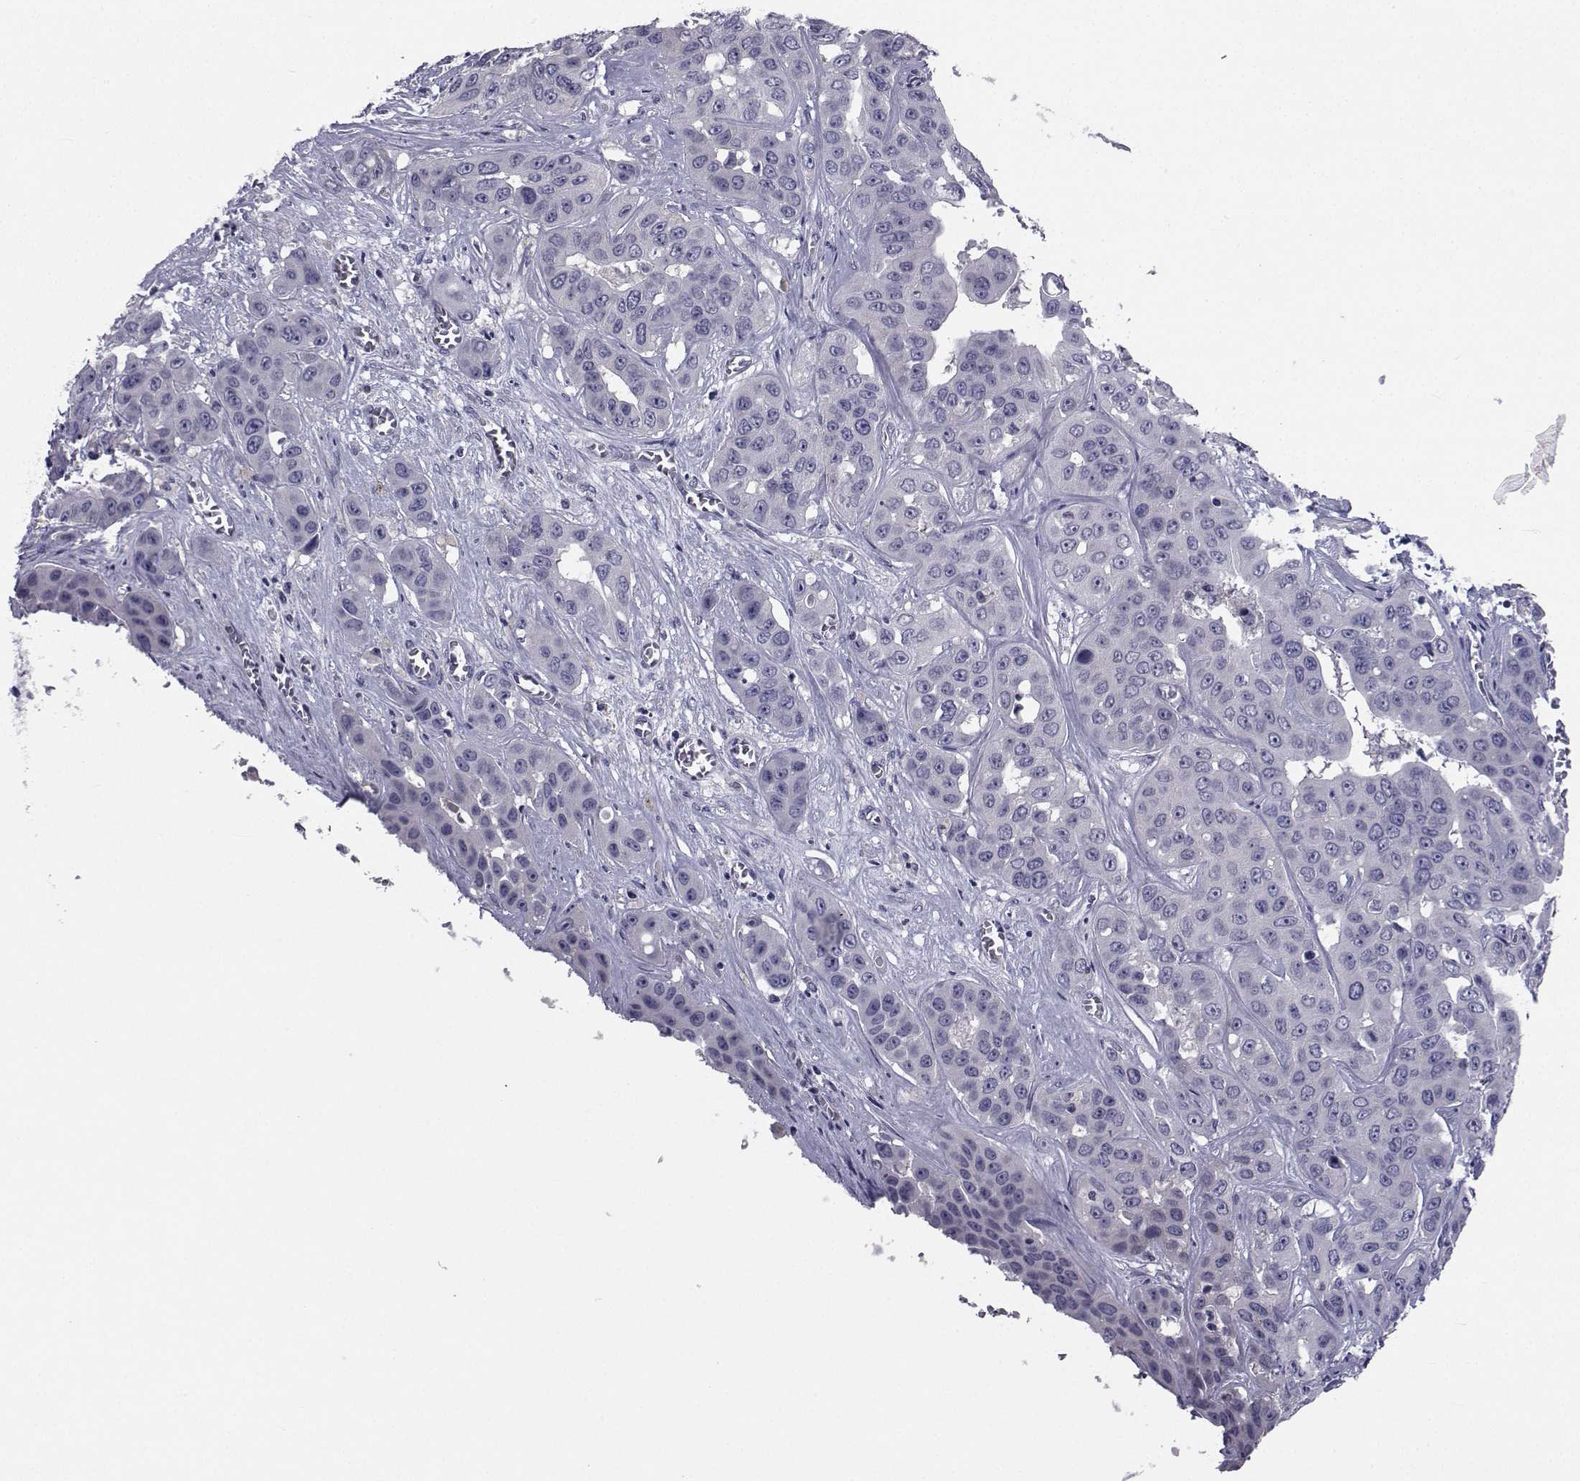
{"staining": {"intensity": "negative", "quantity": "none", "location": "none"}, "tissue": "liver cancer", "cell_type": "Tumor cells", "image_type": "cancer", "snomed": [{"axis": "morphology", "description": "Cholangiocarcinoma"}, {"axis": "topography", "description": "Liver"}], "caption": "Immunohistochemistry (IHC) of liver cancer reveals no expression in tumor cells. (DAB (3,3'-diaminobenzidine) immunohistochemistry visualized using brightfield microscopy, high magnification).", "gene": "CHRNA1", "patient": {"sex": "female", "age": 52}}